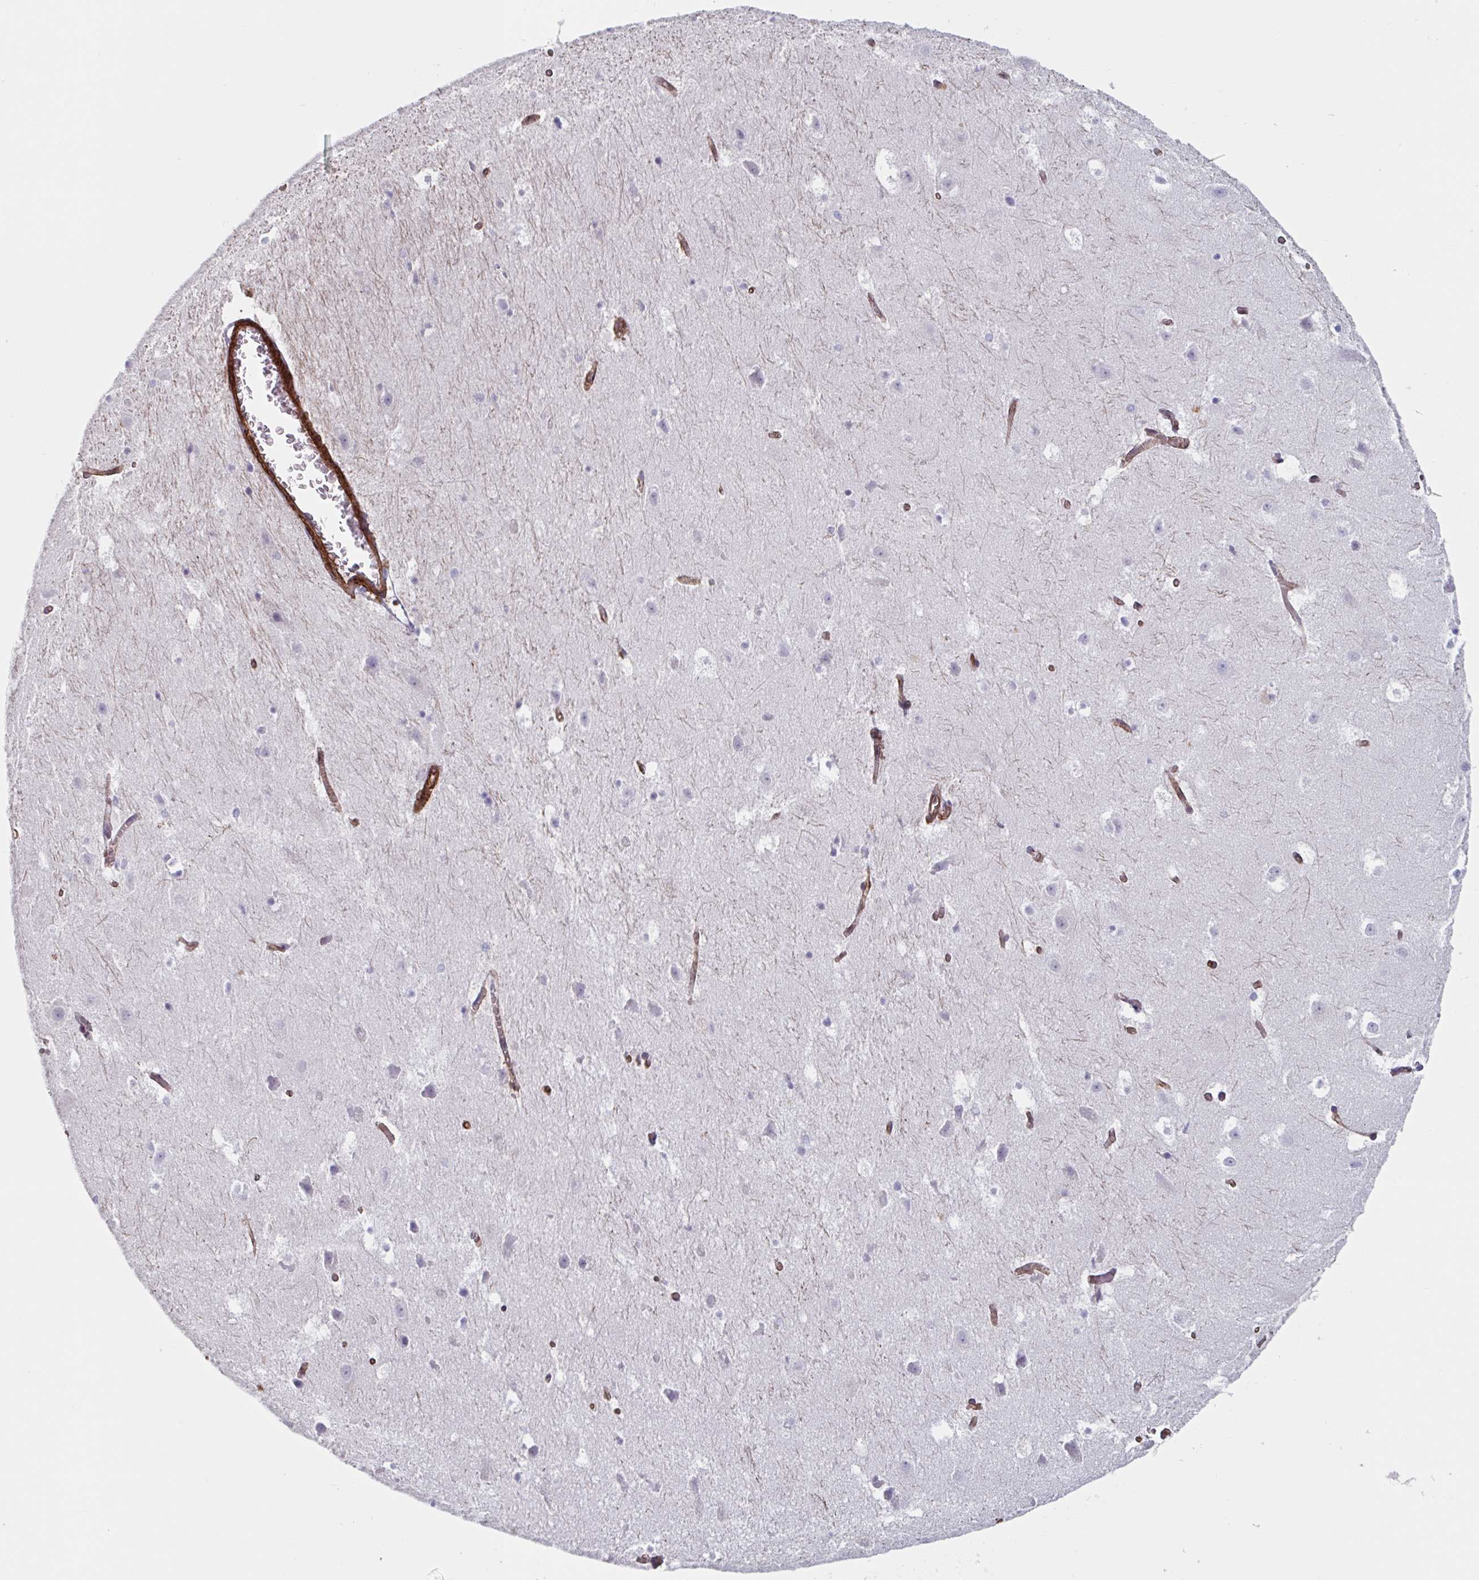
{"staining": {"intensity": "negative", "quantity": "none", "location": "none"}, "tissue": "hippocampus", "cell_type": "Glial cells", "image_type": "normal", "snomed": [{"axis": "morphology", "description": "Normal tissue, NOS"}, {"axis": "topography", "description": "Hippocampus"}], "caption": "This is a micrograph of IHC staining of normal hippocampus, which shows no positivity in glial cells. The staining was performed using DAB to visualize the protein expression in brown, while the nuclei were stained in blue with hematoxylin (Magnification: 20x).", "gene": "CITED4", "patient": {"sex": "female", "age": 52}}